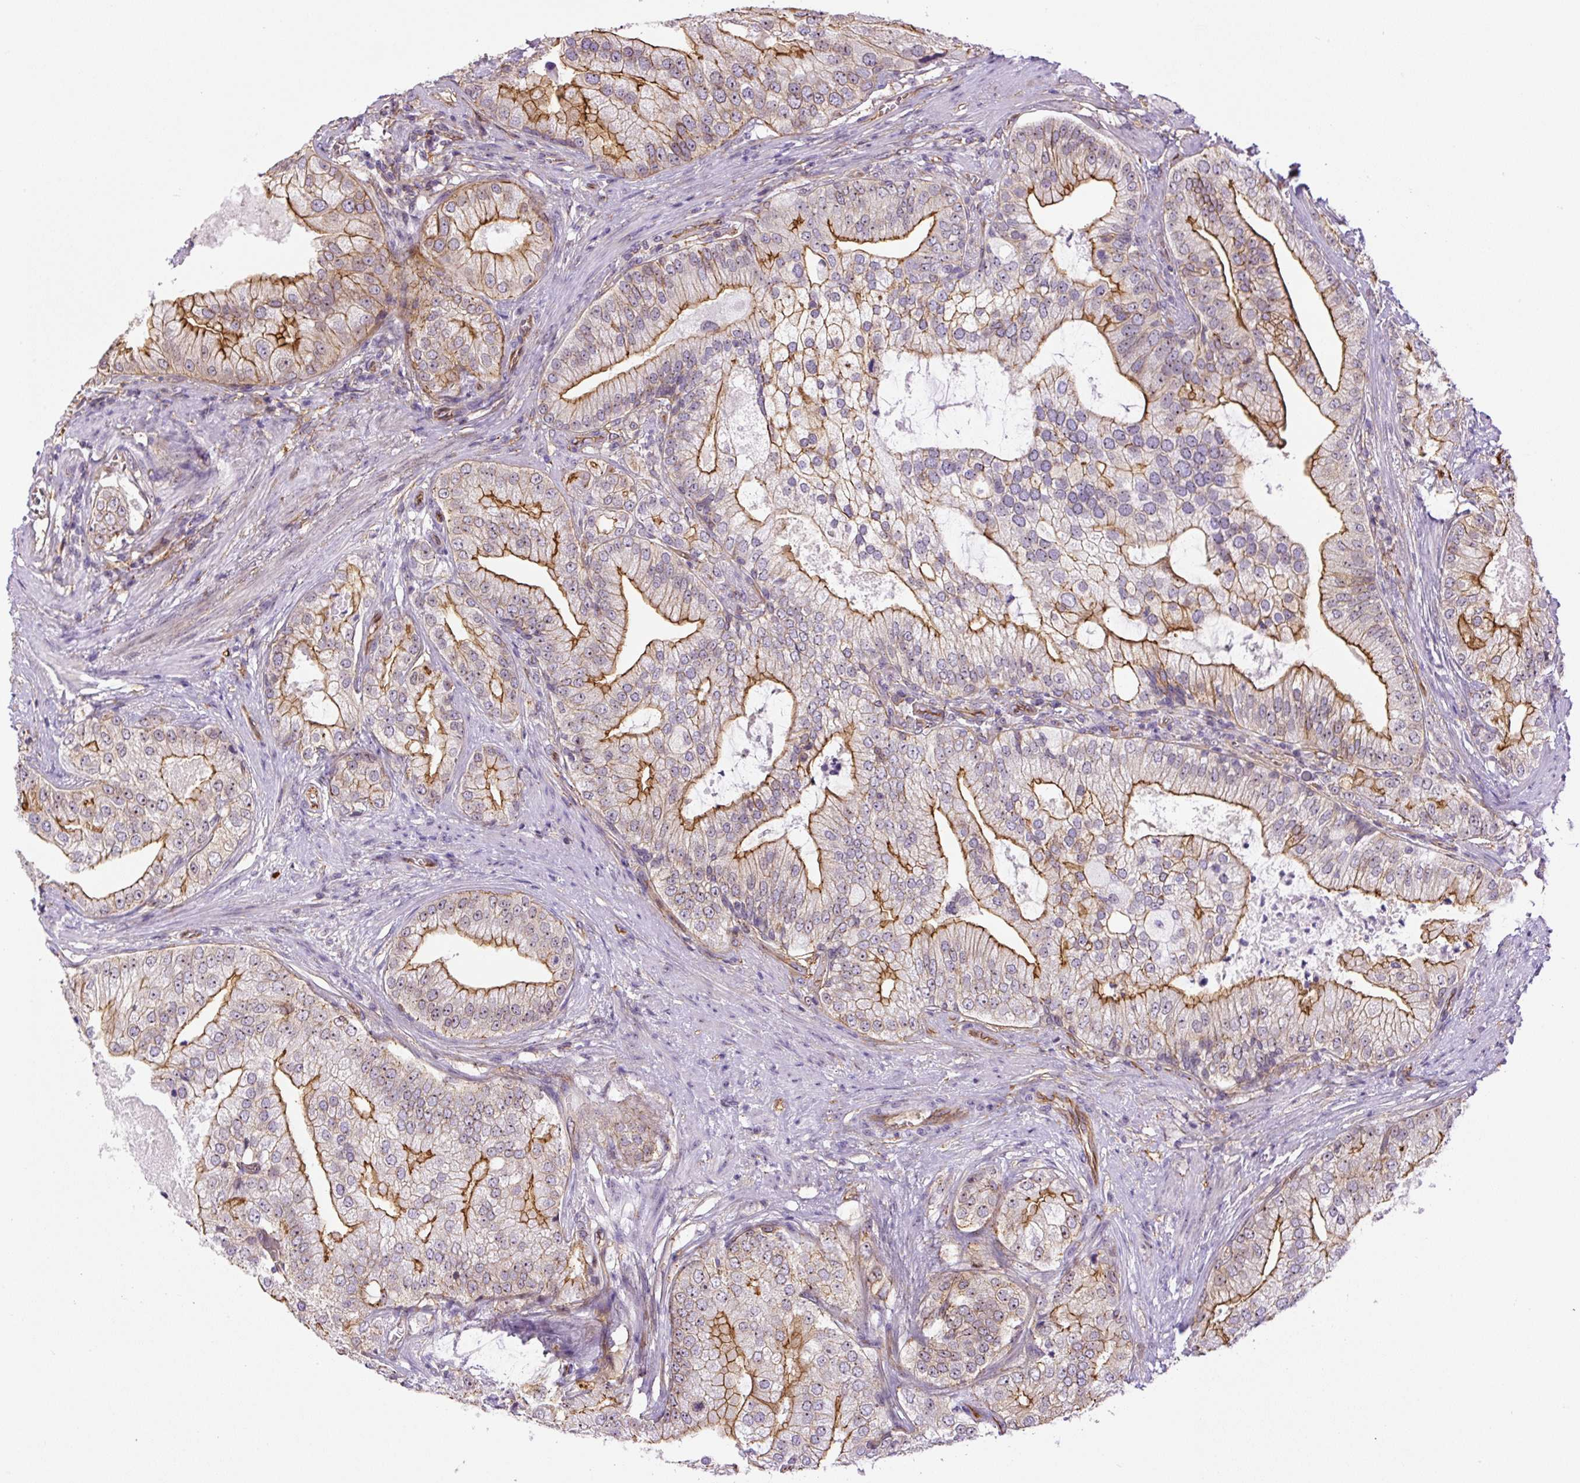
{"staining": {"intensity": "strong", "quantity": "25%-75%", "location": "cytoplasmic/membranous"}, "tissue": "prostate cancer", "cell_type": "Tumor cells", "image_type": "cancer", "snomed": [{"axis": "morphology", "description": "Adenocarcinoma, High grade"}, {"axis": "topography", "description": "Prostate"}], "caption": "Tumor cells display high levels of strong cytoplasmic/membranous expression in approximately 25%-75% of cells in prostate cancer.", "gene": "MYO5C", "patient": {"sex": "male", "age": 70}}